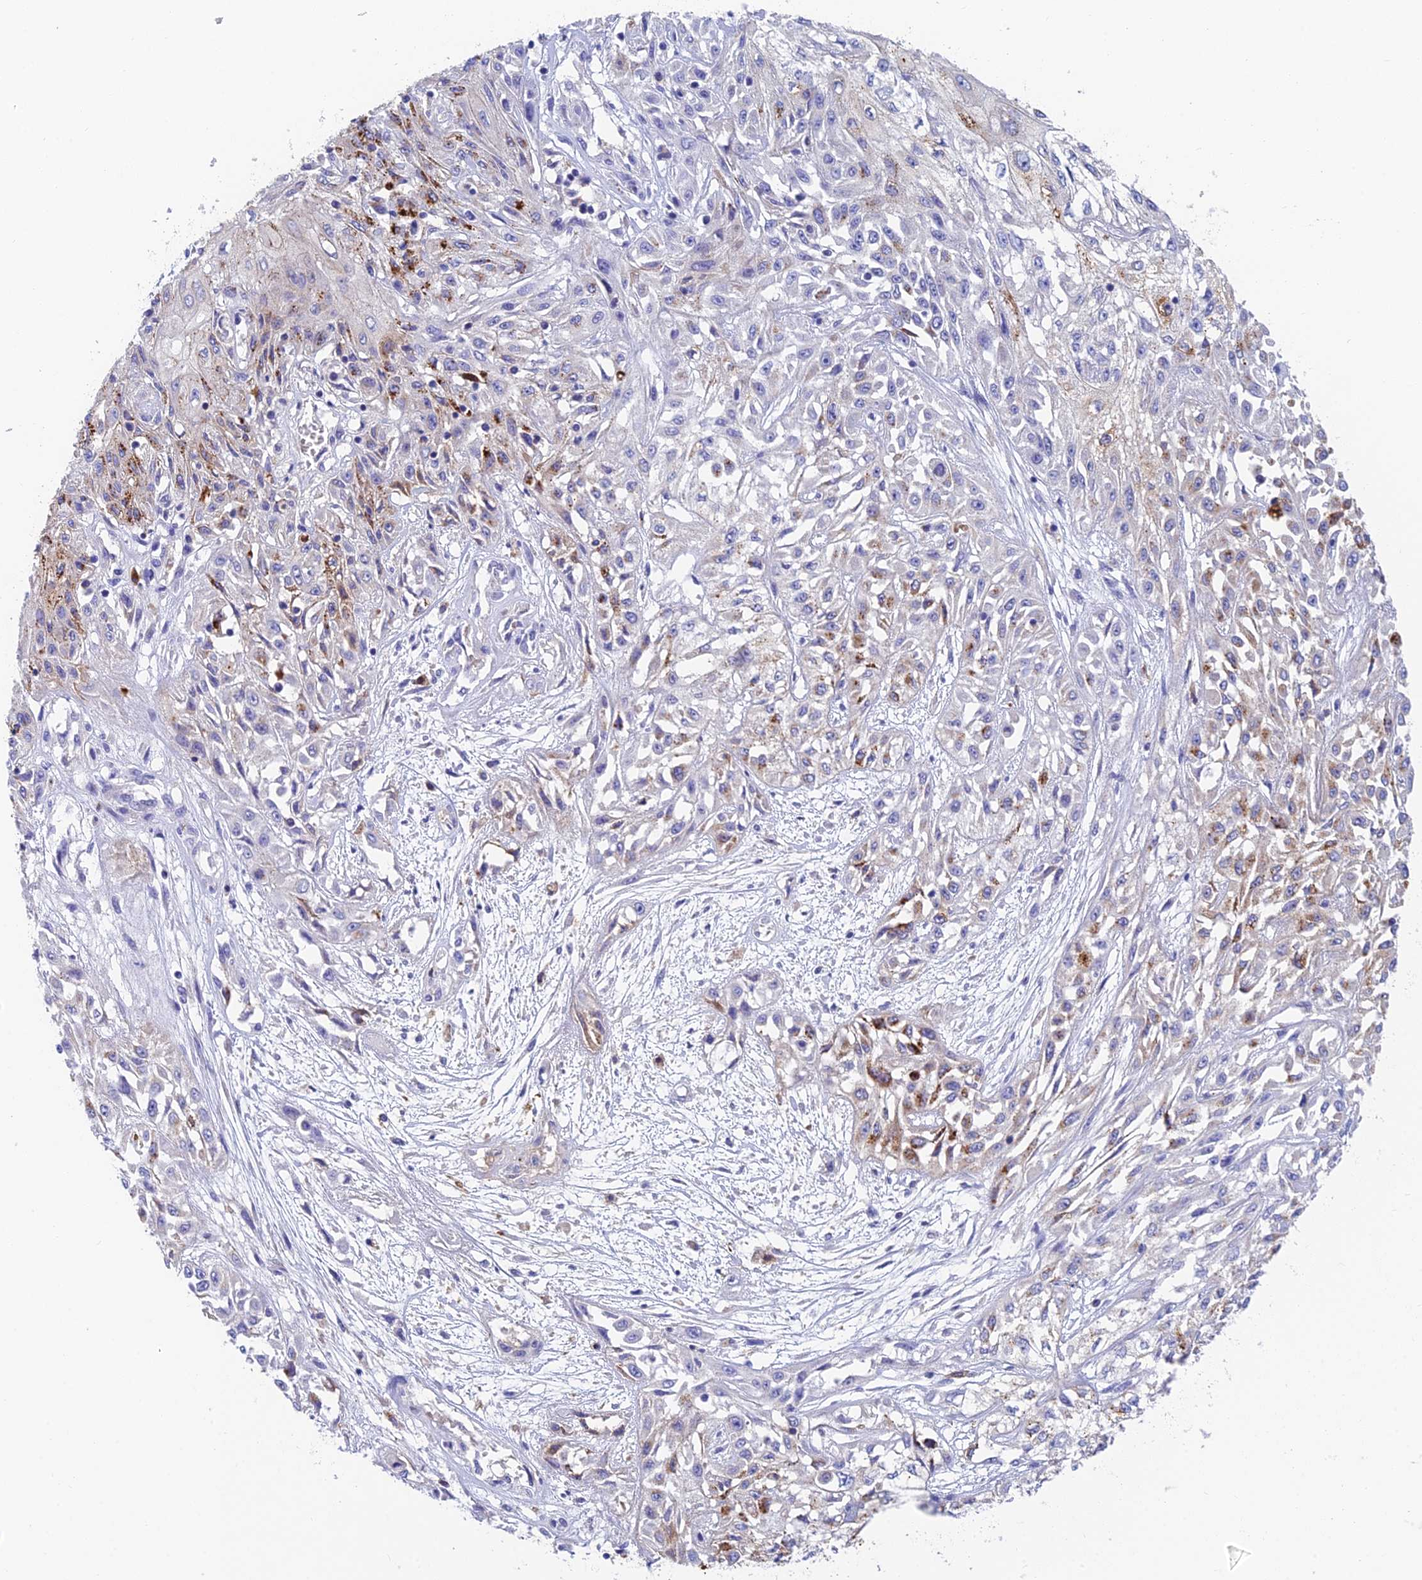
{"staining": {"intensity": "moderate", "quantity": "<25%", "location": "cytoplasmic/membranous"}, "tissue": "skin cancer", "cell_type": "Tumor cells", "image_type": "cancer", "snomed": [{"axis": "morphology", "description": "Squamous cell carcinoma, NOS"}, {"axis": "morphology", "description": "Squamous cell carcinoma, metastatic, NOS"}, {"axis": "topography", "description": "Skin"}, {"axis": "topography", "description": "Lymph node"}], "caption": "Immunohistochemical staining of squamous cell carcinoma (skin) shows low levels of moderate cytoplasmic/membranous expression in about <25% of tumor cells.", "gene": "ADAMTS13", "patient": {"sex": "male", "age": 75}}